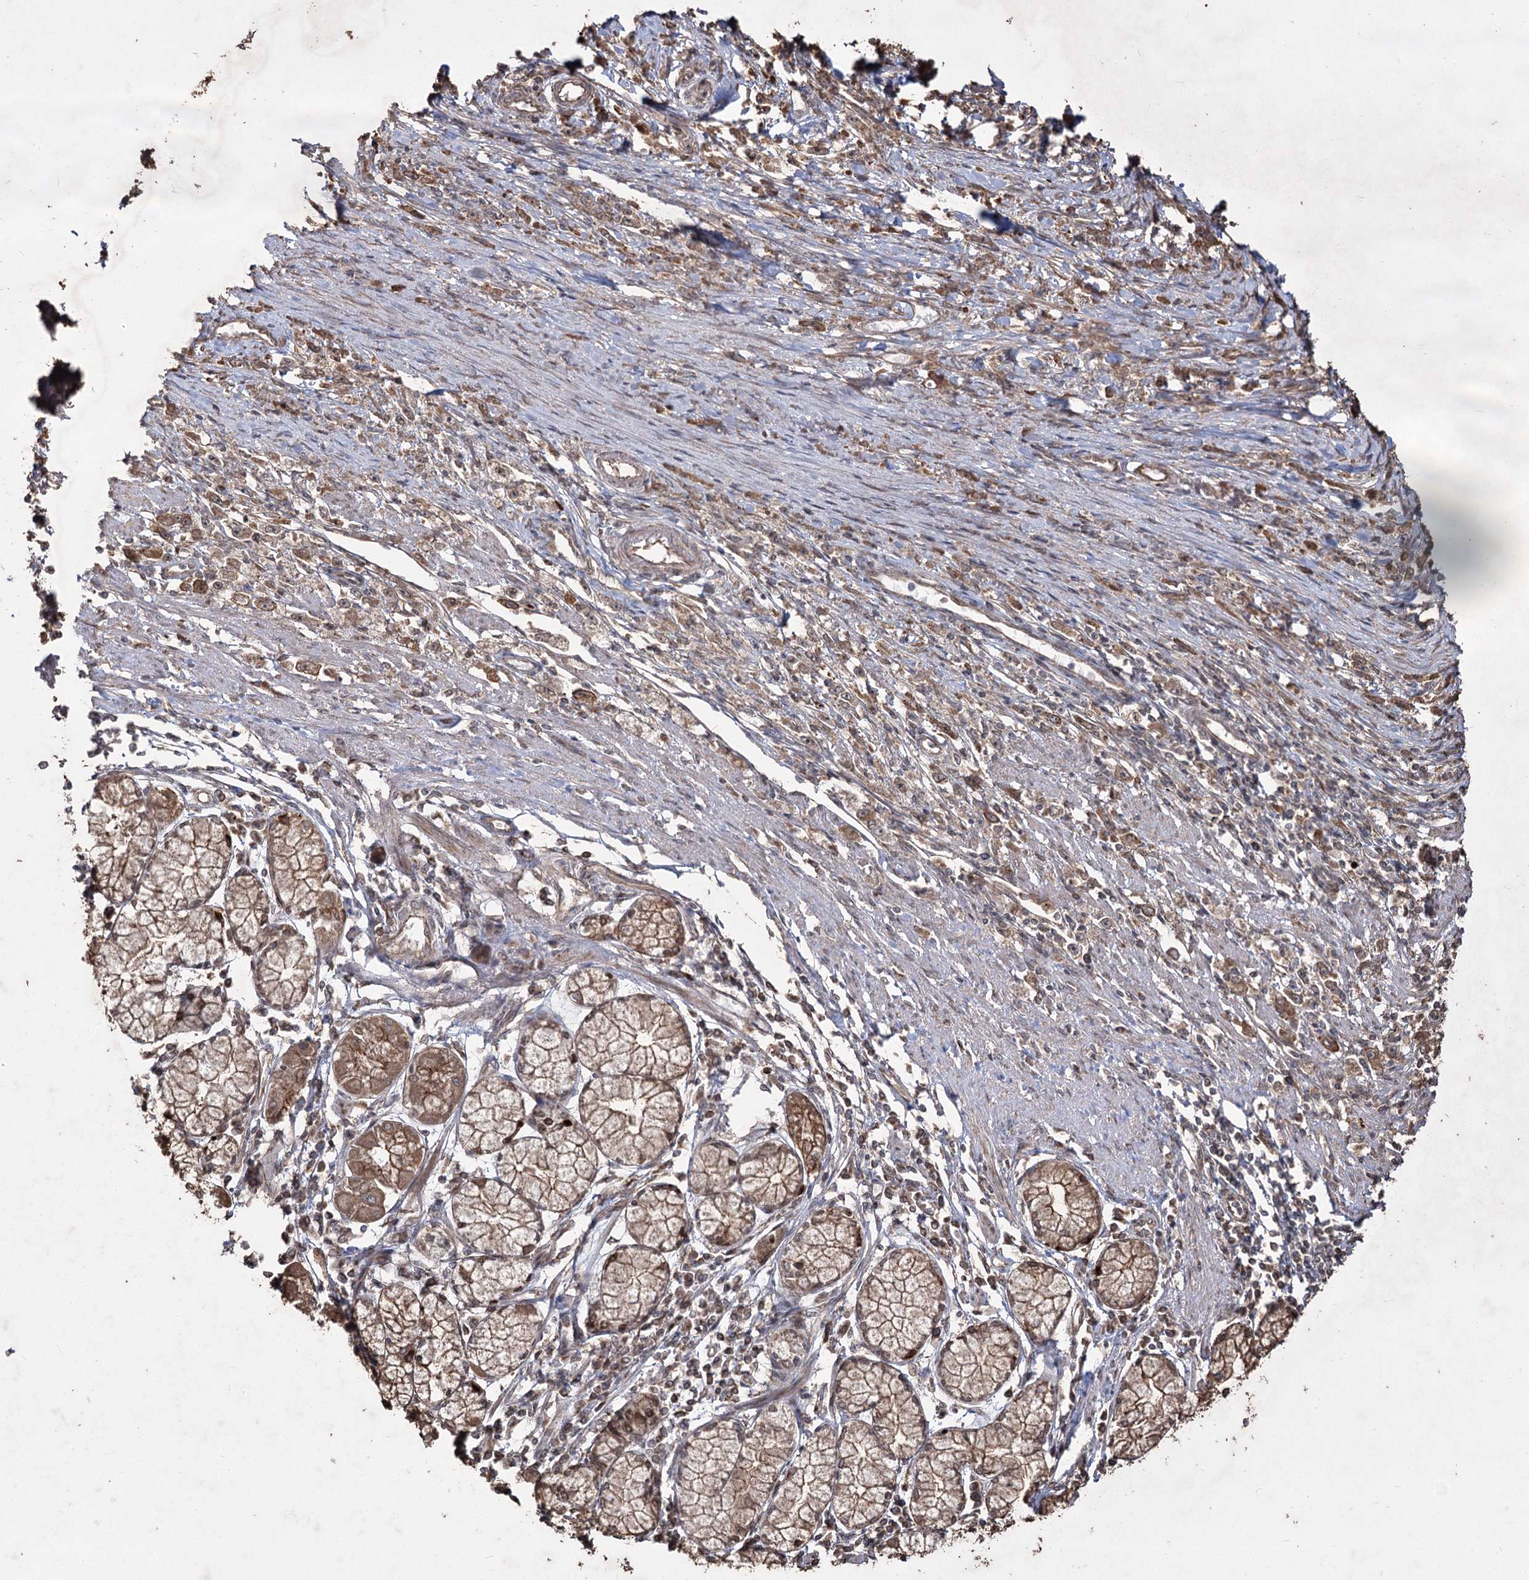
{"staining": {"intensity": "moderate", "quantity": ">75%", "location": "cytoplasmic/membranous"}, "tissue": "stomach cancer", "cell_type": "Tumor cells", "image_type": "cancer", "snomed": [{"axis": "morphology", "description": "Adenocarcinoma, NOS"}, {"axis": "topography", "description": "Stomach"}], "caption": "Immunohistochemical staining of stomach cancer displays moderate cytoplasmic/membranous protein positivity in about >75% of tumor cells.", "gene": "PRC1", "patient": {"sex": "female", "age": 59}}